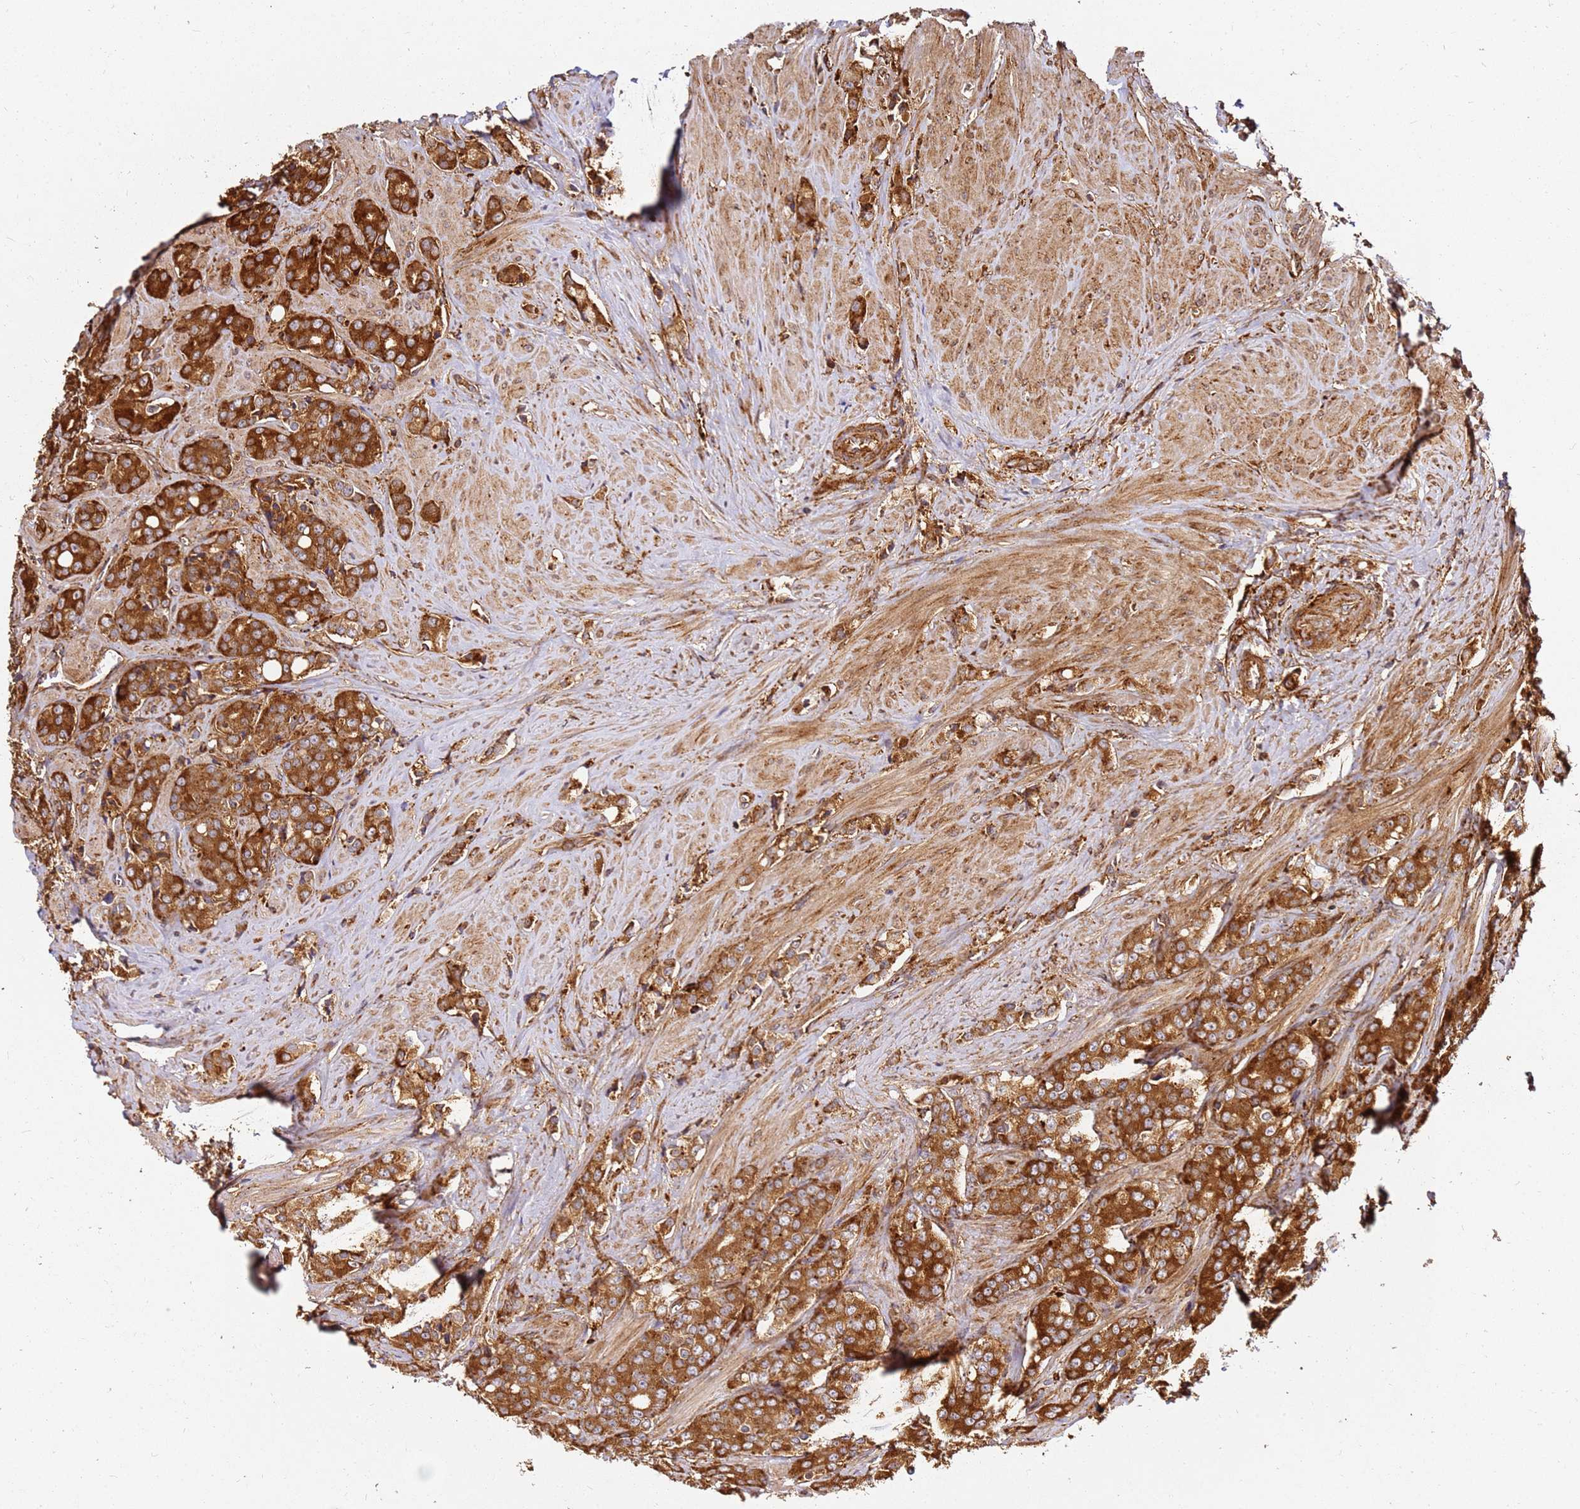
{"staining": {"intensity": "strong", "quantity": ">75%", "location": "cytoplasmic/membranous"}, "tissue": "prostate cancer", "cell_type": "Tumor cells", "image_type": "cancer", "snomed": [{"axis": "morphology", "description": "Adenocarcinoma, High grade"}, {"axis": "topography", "description": "Prostate"}], "caption": "A brown stain labels strong cytoplasmic/membranous expression of a protein in high-grade adenocarcinoma (prostate) tumor cells.", "gene": "DVL3", "patient": {"sex": "male", "age": 62}}